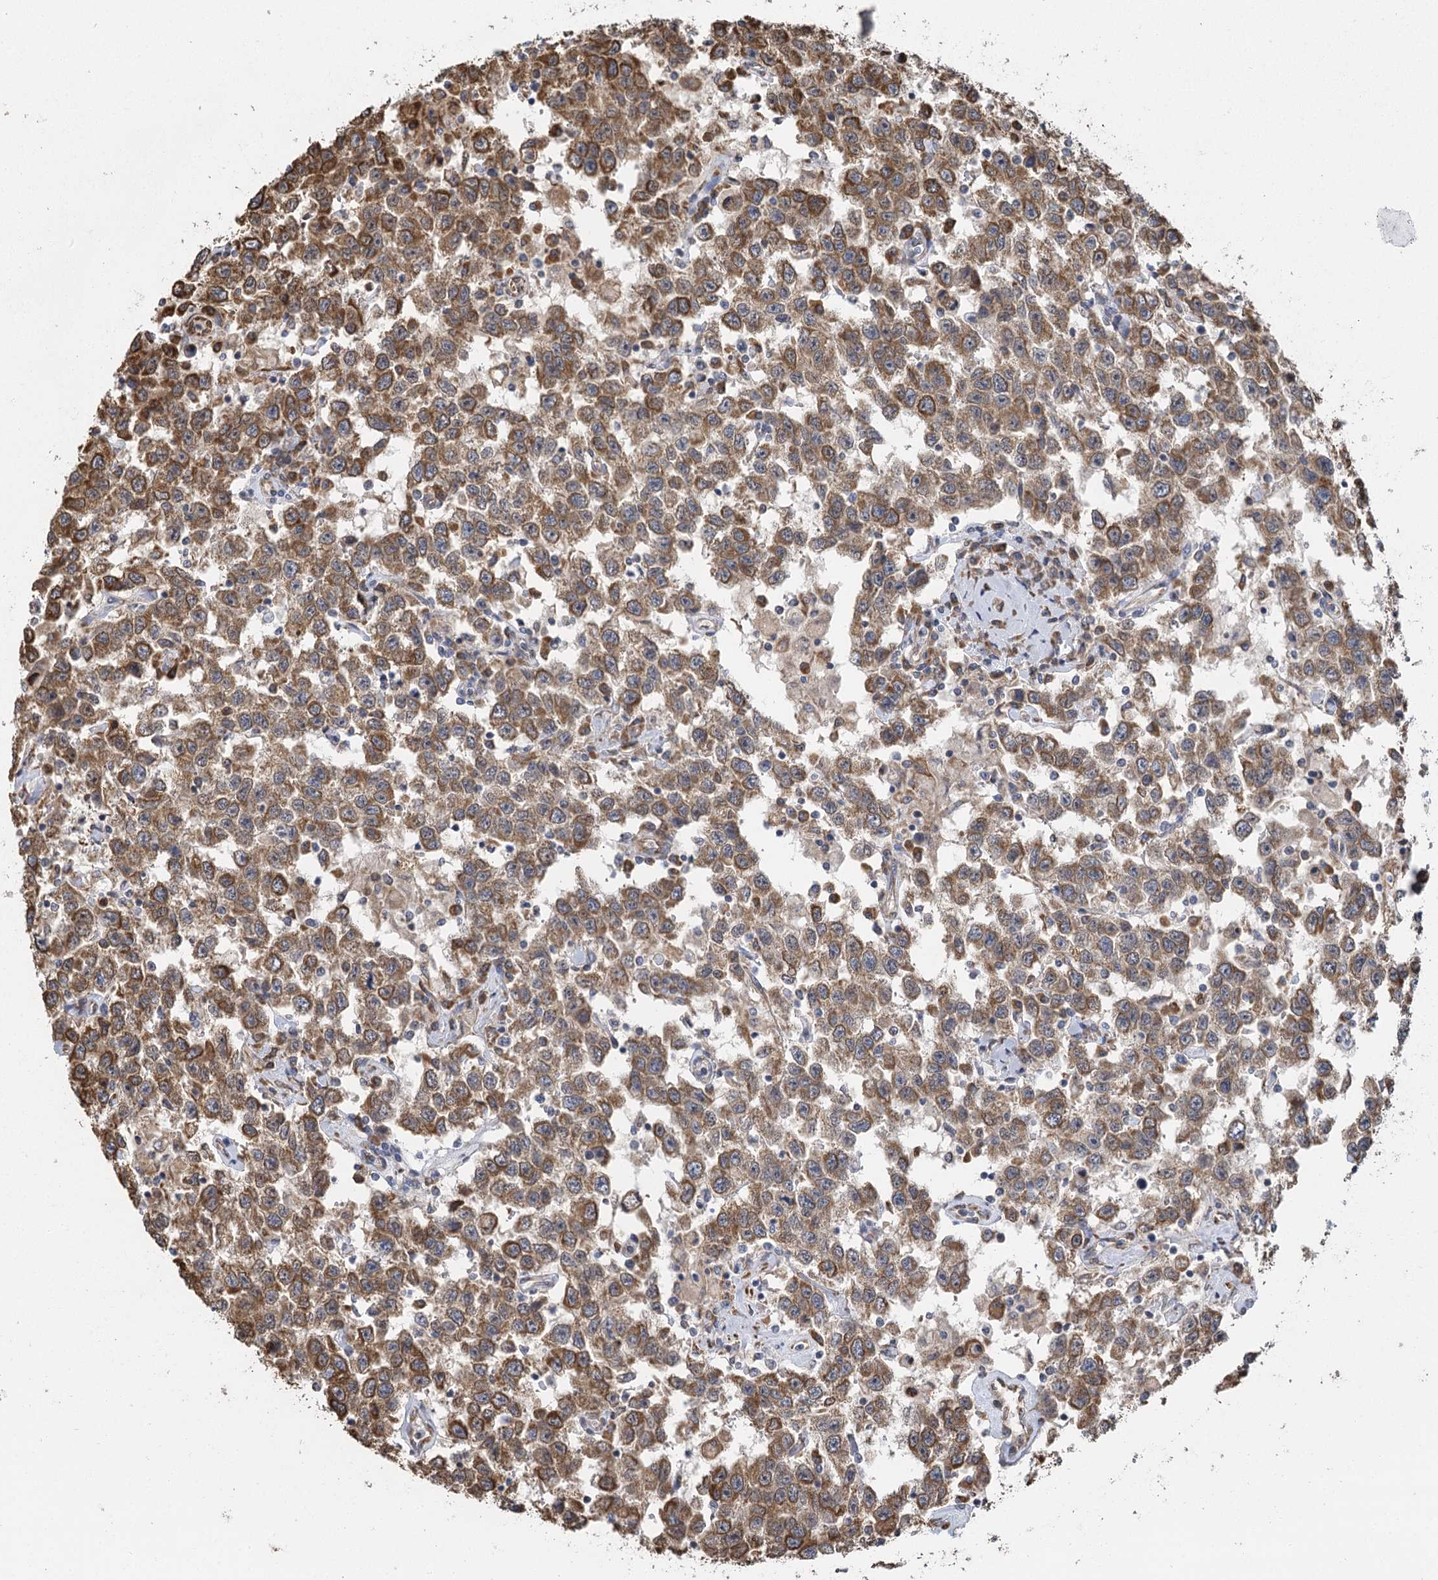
{"staining": {"intensity": "moderate", "quantity": ">75%", "location": "cytoplasmic/membranous"}, "tissue": "testis cancer", "cell_type": "Tumor cells", "image_type": "cancer", "snomed": [{"axis": "morphology", "description": "Seminoma, NOS"}, {"axis": "topography", "description": "Testis"}], "caption": "Moderate cytoplasmic/membranous protein positivity is appreciated in approximately >75% of tumor cells in testis cancer.", "gene": "IL11RA", "patient": {"sex": "male", "age": 41}}